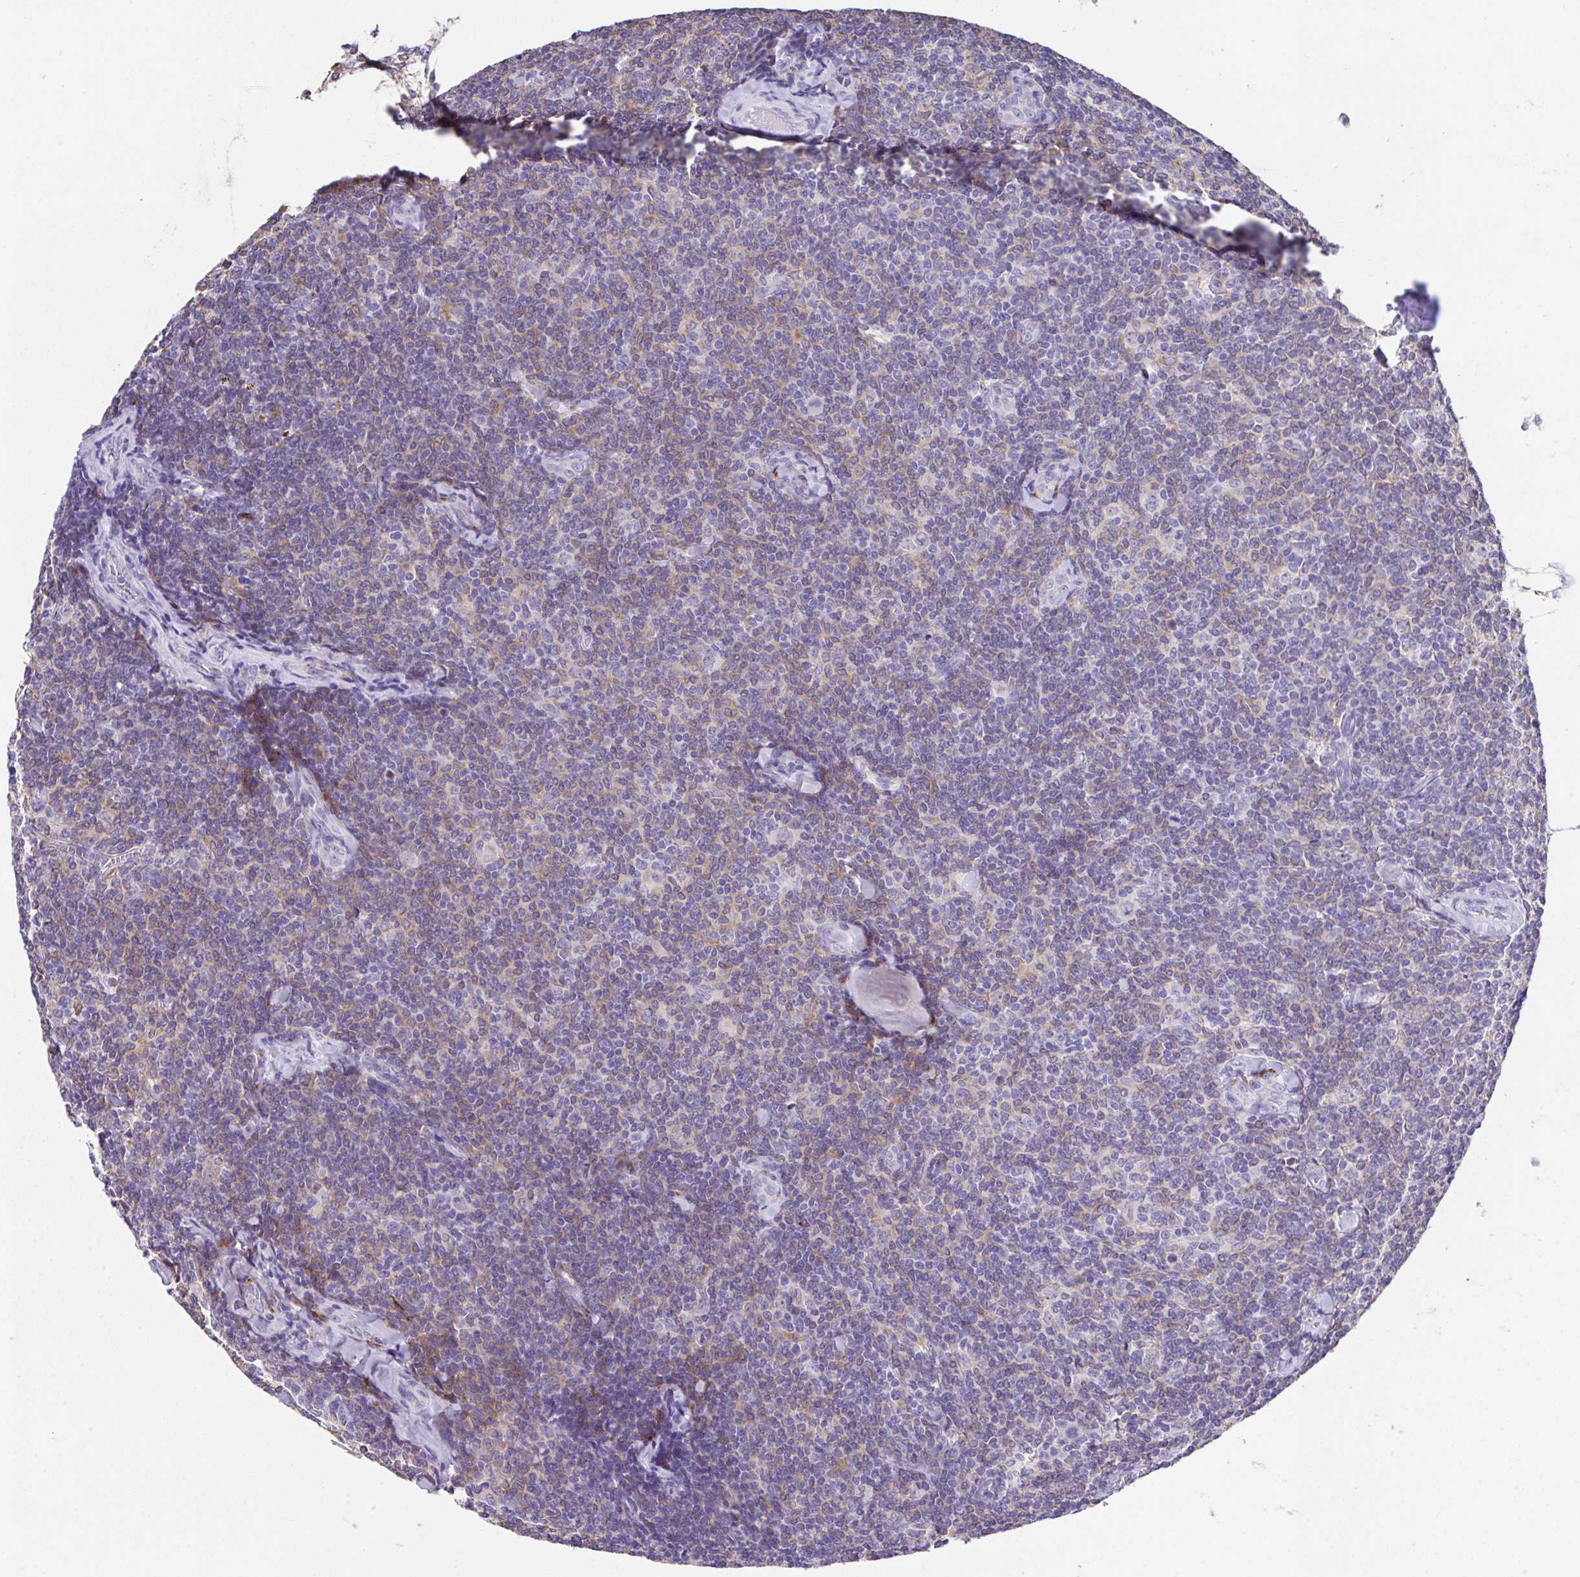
{"staining": {"intensity": "weak", "quantity": "<25%", "location": "cytoplasmic/membranous"}, "tissue": "lymphoma", "cell_type": "Tumor cells", "image_type": "cancer", "snomed": [{"axis": "morphology", "description": "Malignant lymphoma, non-Hodgkin's type, Low grade"}, {"axis": "topography", "description": "Lymph node"}], "caption": "DAB (3,3'-diaminobenzidine) immunohistochemical staining of human lymphoma exhibits no significant staining in tumor cells. (Stains: DAB (3,3'-diaminobenzidine) immunohistochemistry with hematoxylin counter stain, Microscopy: brightfield microscopy at high magnification).", "gene": "HOXB4", "patient": {"sex": "female", "age": 56}}